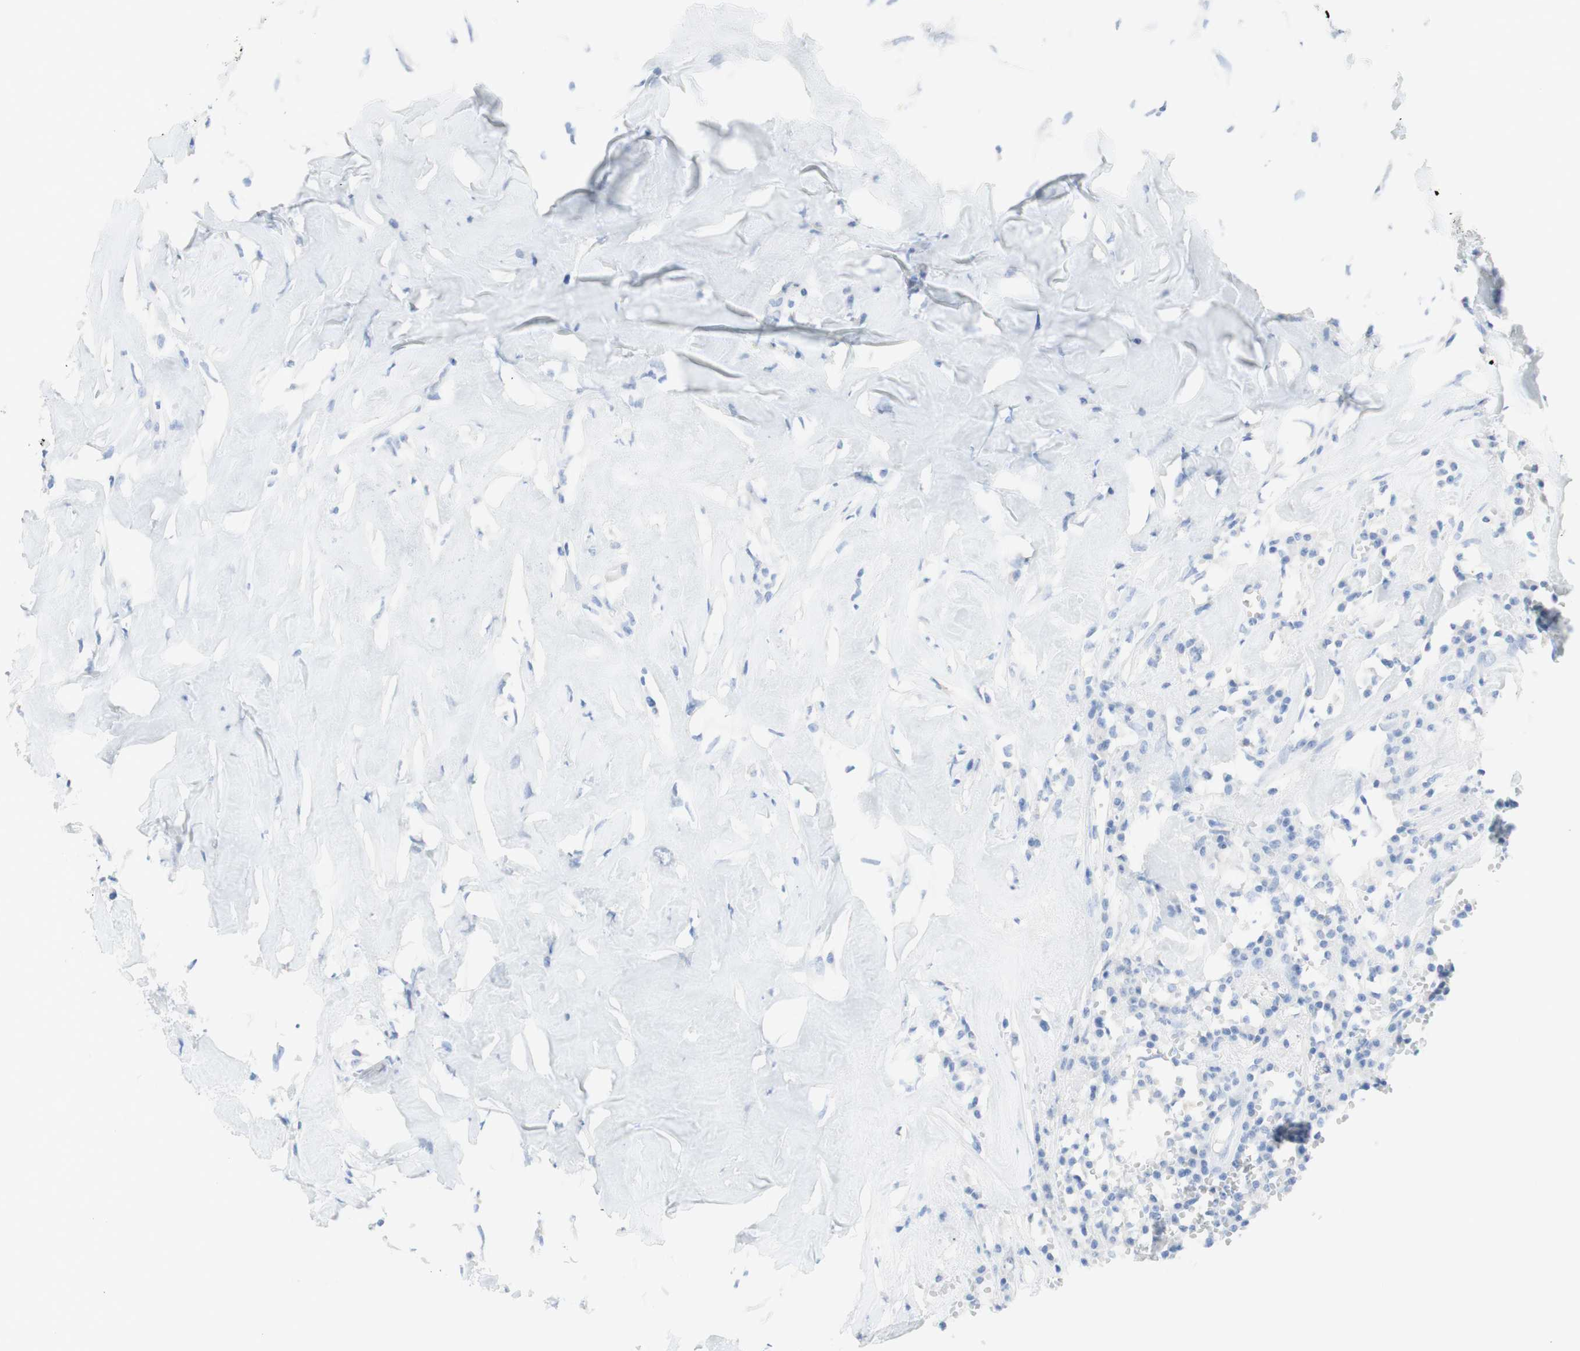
{"staining": {"intensity": "negative", "quantity": "none", "location": "none"}, "tissue": "head and neck cancer", "cell_type": "Tumor cells", "image_type": "cancer", "snomed": [{"axis": "morphology", "description": "Adenocarcinoma, NOS"}, {"axis": "topography", "description": "Salivary gland"}, {"axis": "topography", "description": "Head-Neck"}], "caption": "The photomicrograph reveals no significant positivity in tumor cells of head and neck cancer (adenocarcinoma).", "gene": "TPO", "patient": {"sex": "female", "age": 65}}